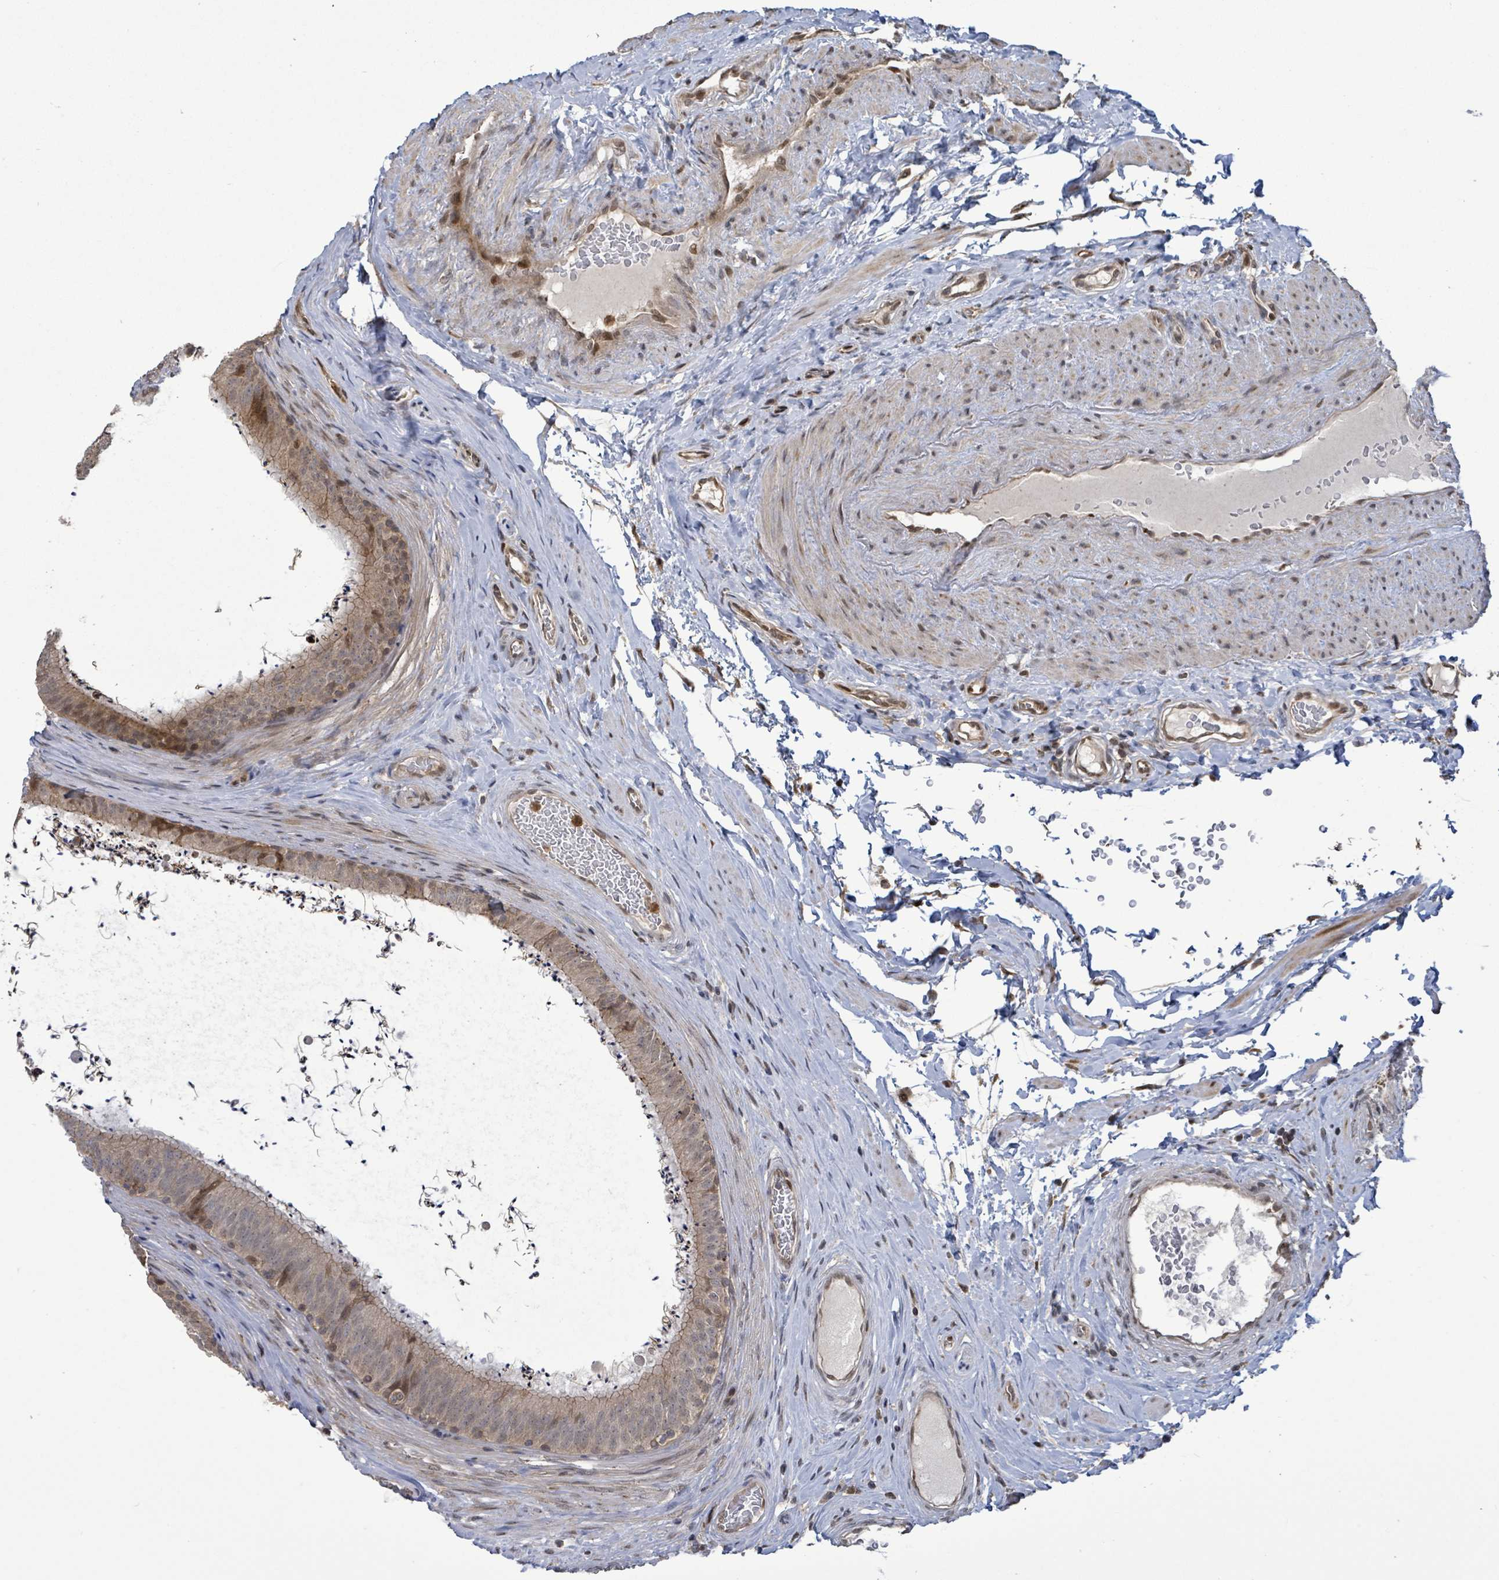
{"staining": {"intensity": "moderate", "quantity": "<25%", "location": "nuclear"}, "tissue": "epididymis", "cell_type": "Glandular cells", "image_type": "normal", "snomed": [{"axis": "morphology", "description": "Normal tissue, NOS"}, {"axis": "topography", "description": "Testis"}, {"axis": "topography", "description": "Epididymis"}], "caption": "High-magnification brightfield microscopy of unremarkable epididymis stained with DAB (3,3'-diaminobenzidine) (brown) and counterstained with hematoxylin (blue). glandular cells exhibit moderate nuclear positivity is present in about<25% of cells.", "gene": "COQ6", "patient": {"sex": "male", "age": 41}}